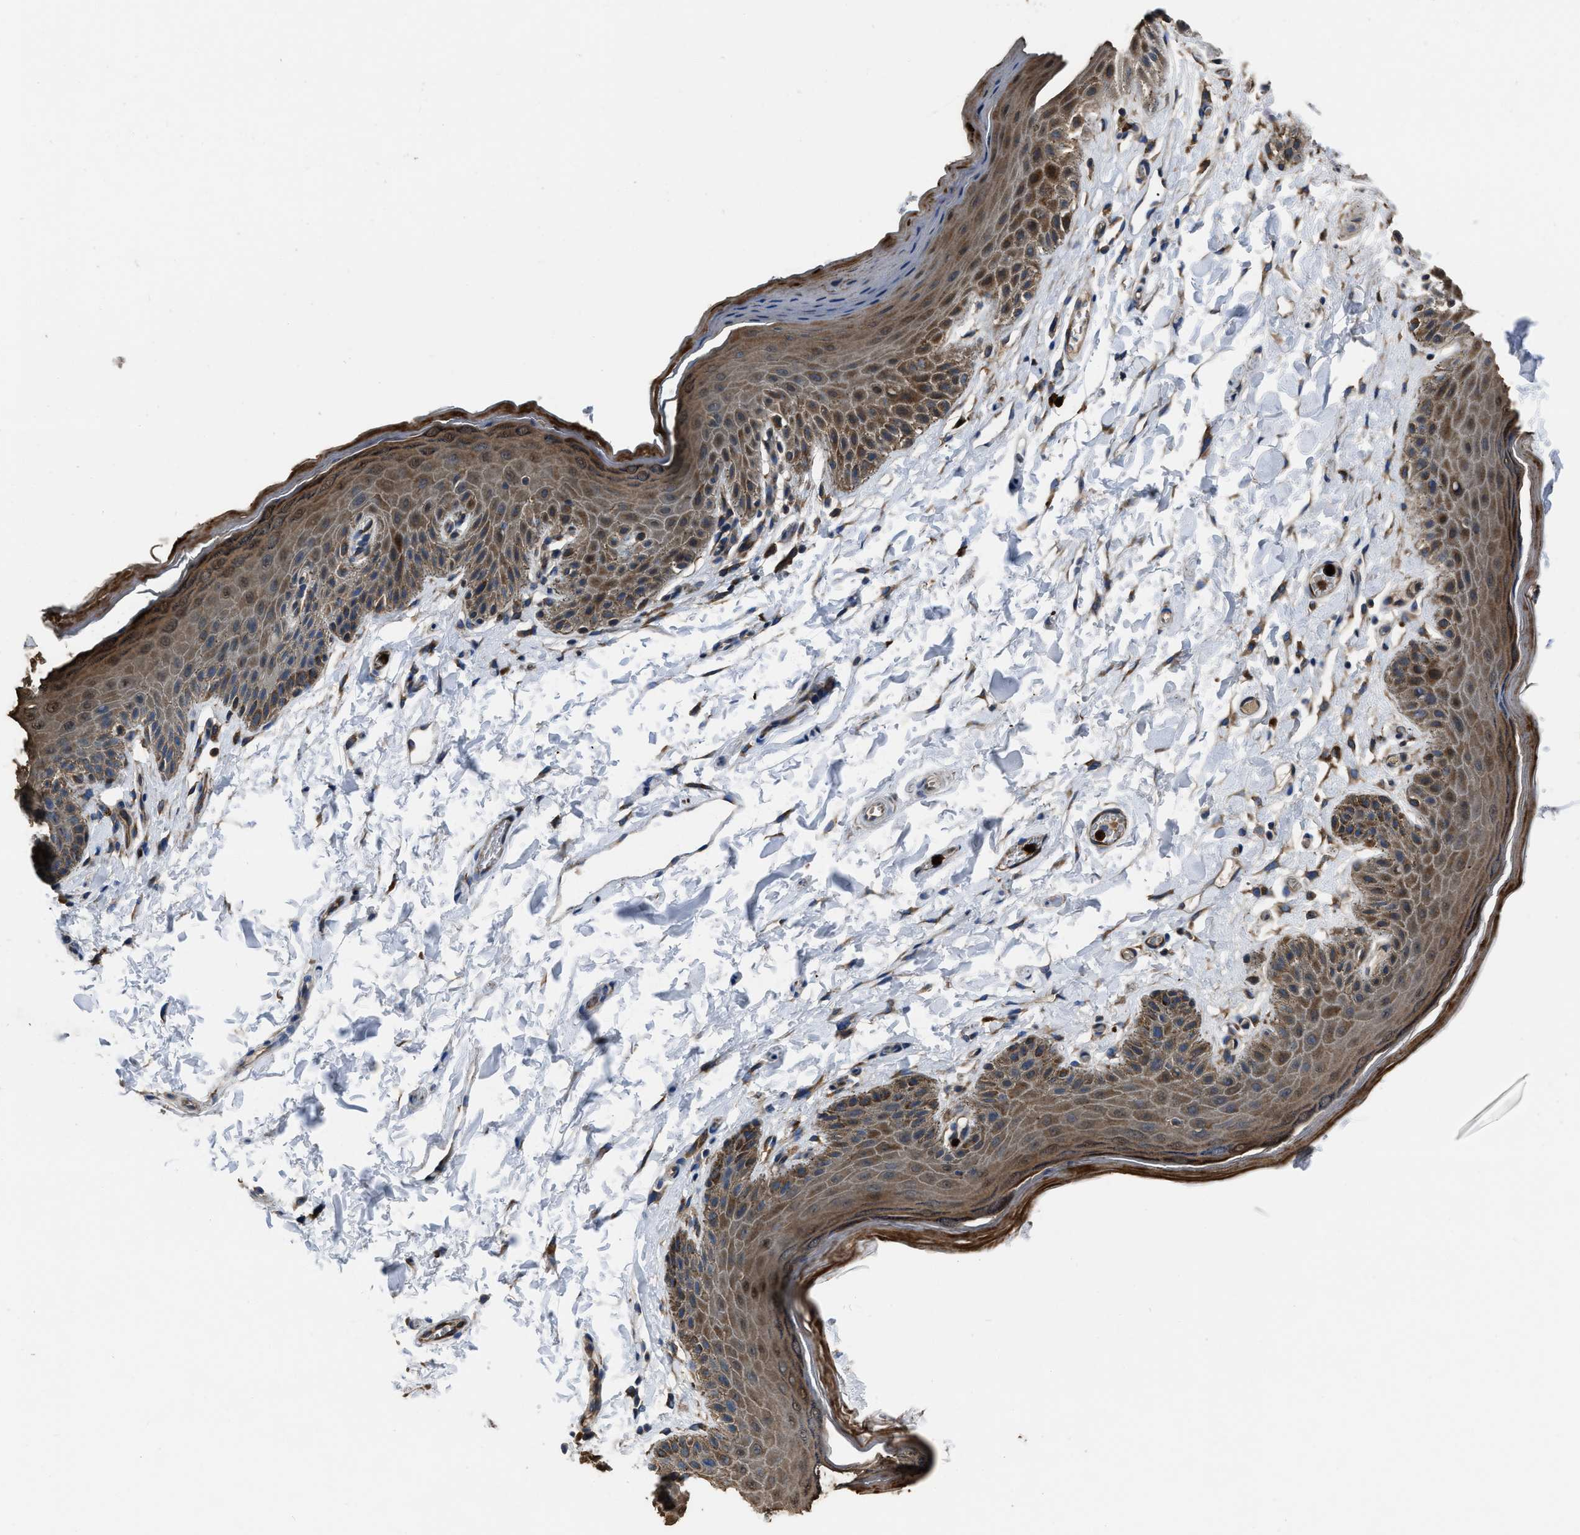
{"staining": {"intensity": "moderate", "quantity": "25%-75%", "location": "cytoplasmic/membranous"}, "tissue": "skin", "cell_type": "Epidermal cells", "image_type": "normal", "snomed": [{"axis": "morphology", "description": "Normal tissue, NOS"}, {"axis": "topography", "description": "Anal"}], "caption": "IHC (DAB (3,3'-diaminobenzidine)) staining of unremarkable human skin displays moderate cytoplasmic/membranous protein positivity in approximately 25%-75% of epidermal cells. The staining was performed using DAB (3,3'-diaminobenzidine) to visualize the protein expression in brown, while the nuclei were stained in blue with hematoxylin (Magnification: 20x).", "gene": "ANGPT1", "patient": {"sex": "male", "age": 44}}